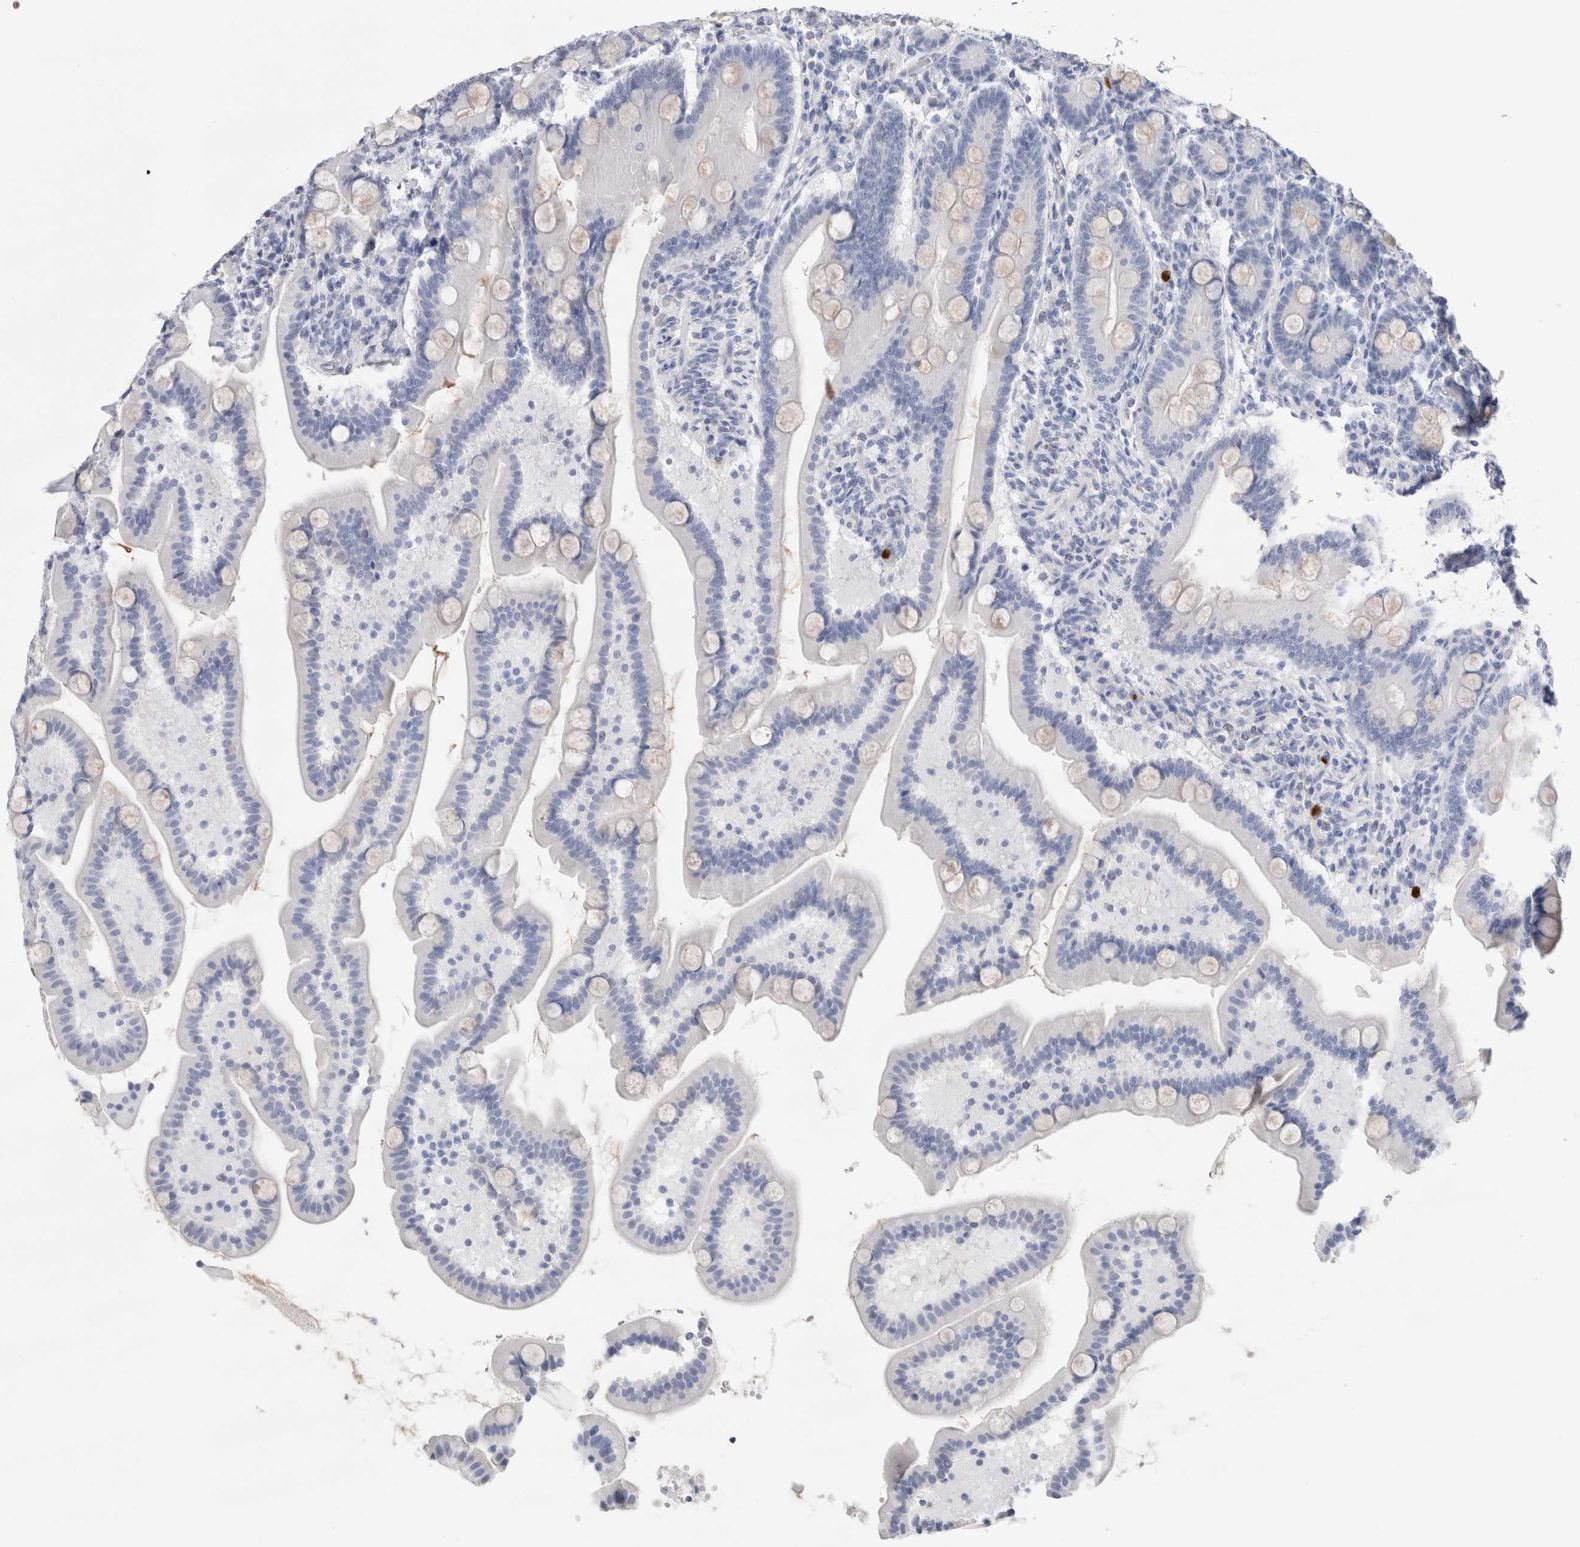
{"staining": {"intensity": "negative", "quantity": "none", "location": "none"}, "tissue": "duodenum", "cell_type": "Glandular cells", "image_type": "normal", "snomed": [{"axis": "morphology", "description": "Normal tissue, NOS"}, {"axis": "topography", "description": "Duodenum"}], "caption": "An immunohistochemistry image of normal duodenum is shown. There is no staining in glandular cells of duodenum. The staining is performed using DAB brown chromogen with nuclei counter-stained in using hematoxylin.", "gene": "SLC10A5", "patient": {"sex": "male", "age": 54}}